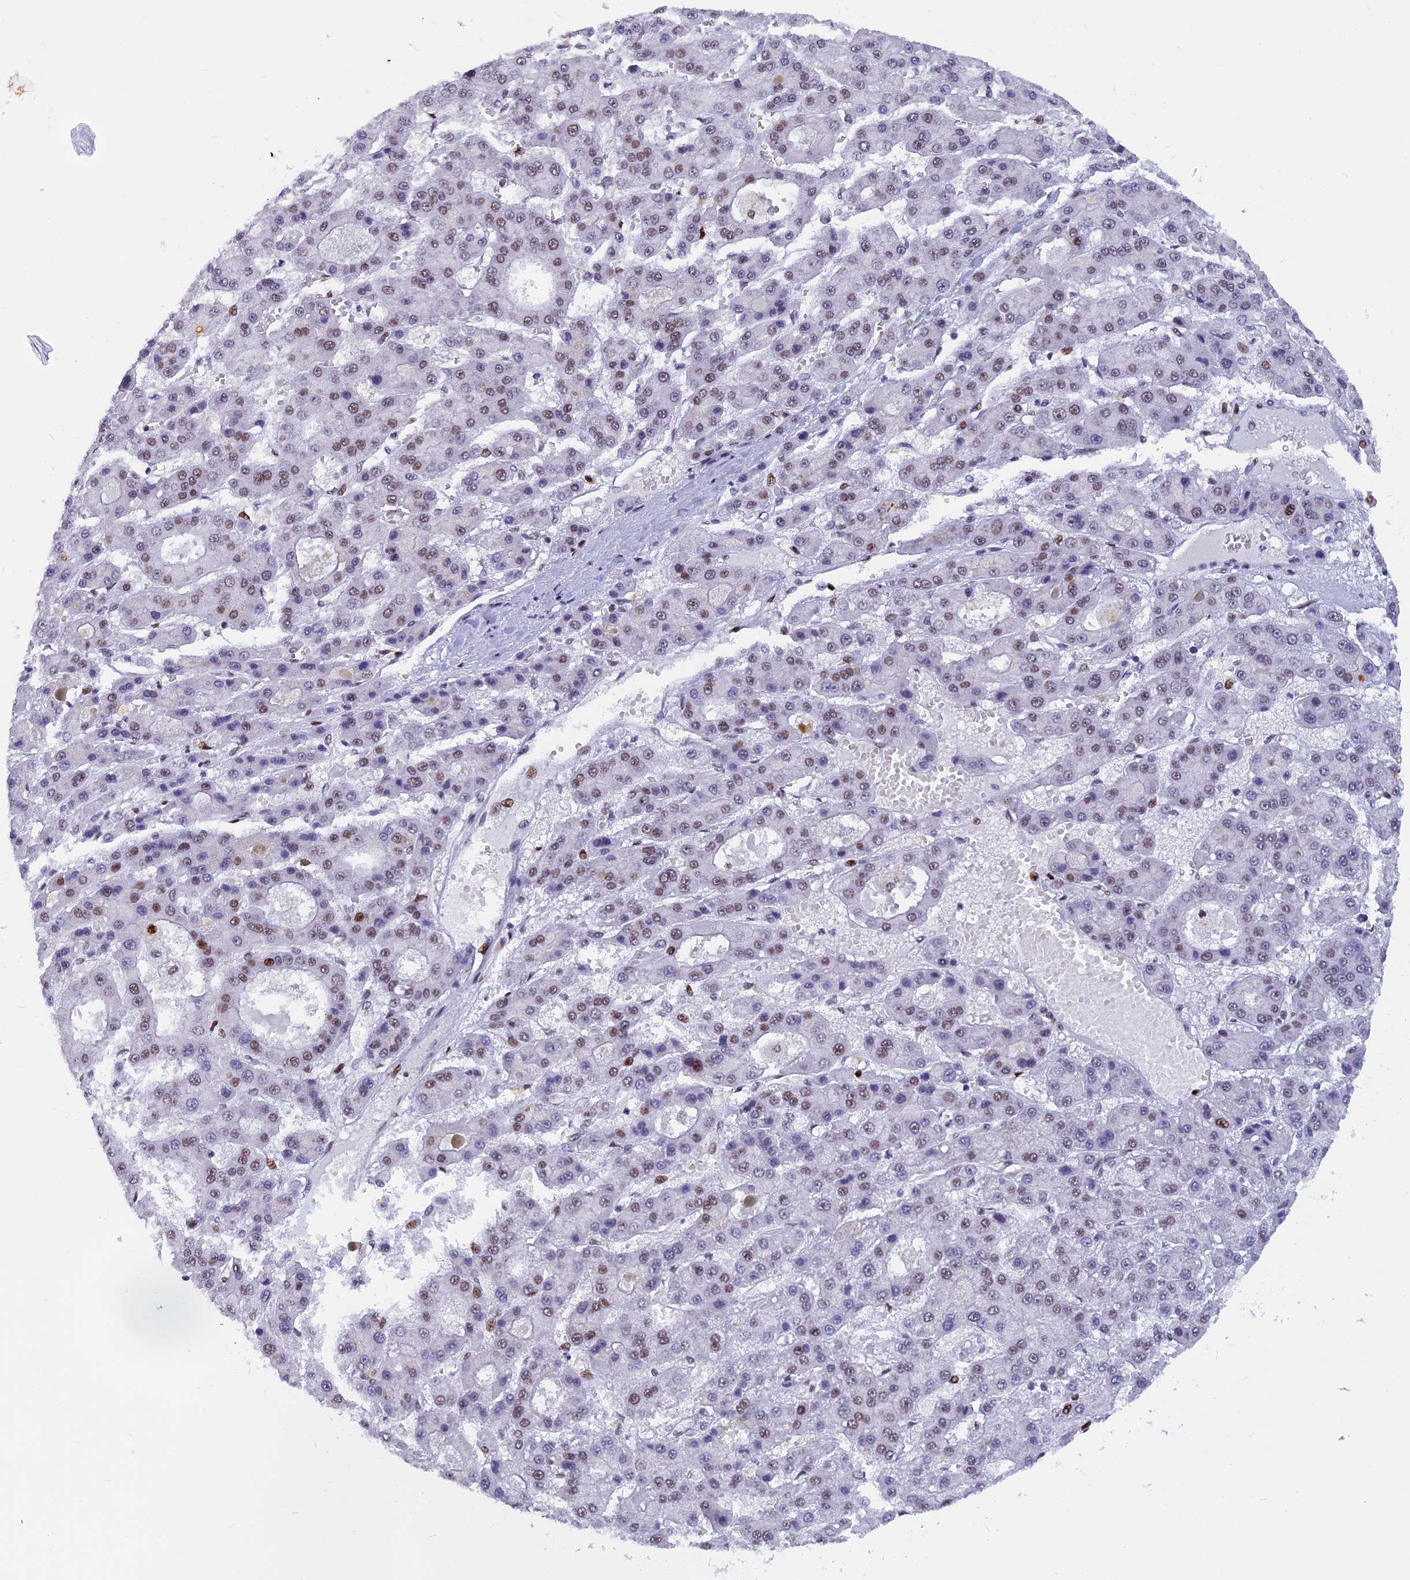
{"staining": {"intensity": "weak", "quantity": "25%-75%", "location": "nuclear"}, "tissue": "liver cancer", "cell_type": "Tumor cells", "image_type": "cancer", "snomed": [{"axis": "morphology", "description": "Carcinoma, Hepatocellular, NOS"}, {"axis": "topography", "description": "Liver"}], "caption": "Weak nuclear expression for a protein is appreciated in about 25%-75% of tumor cells of liver hepatocellular carcinoma using IHC.", "gene": "NSA2", "patient": {"sex": "male", "age": 70}}